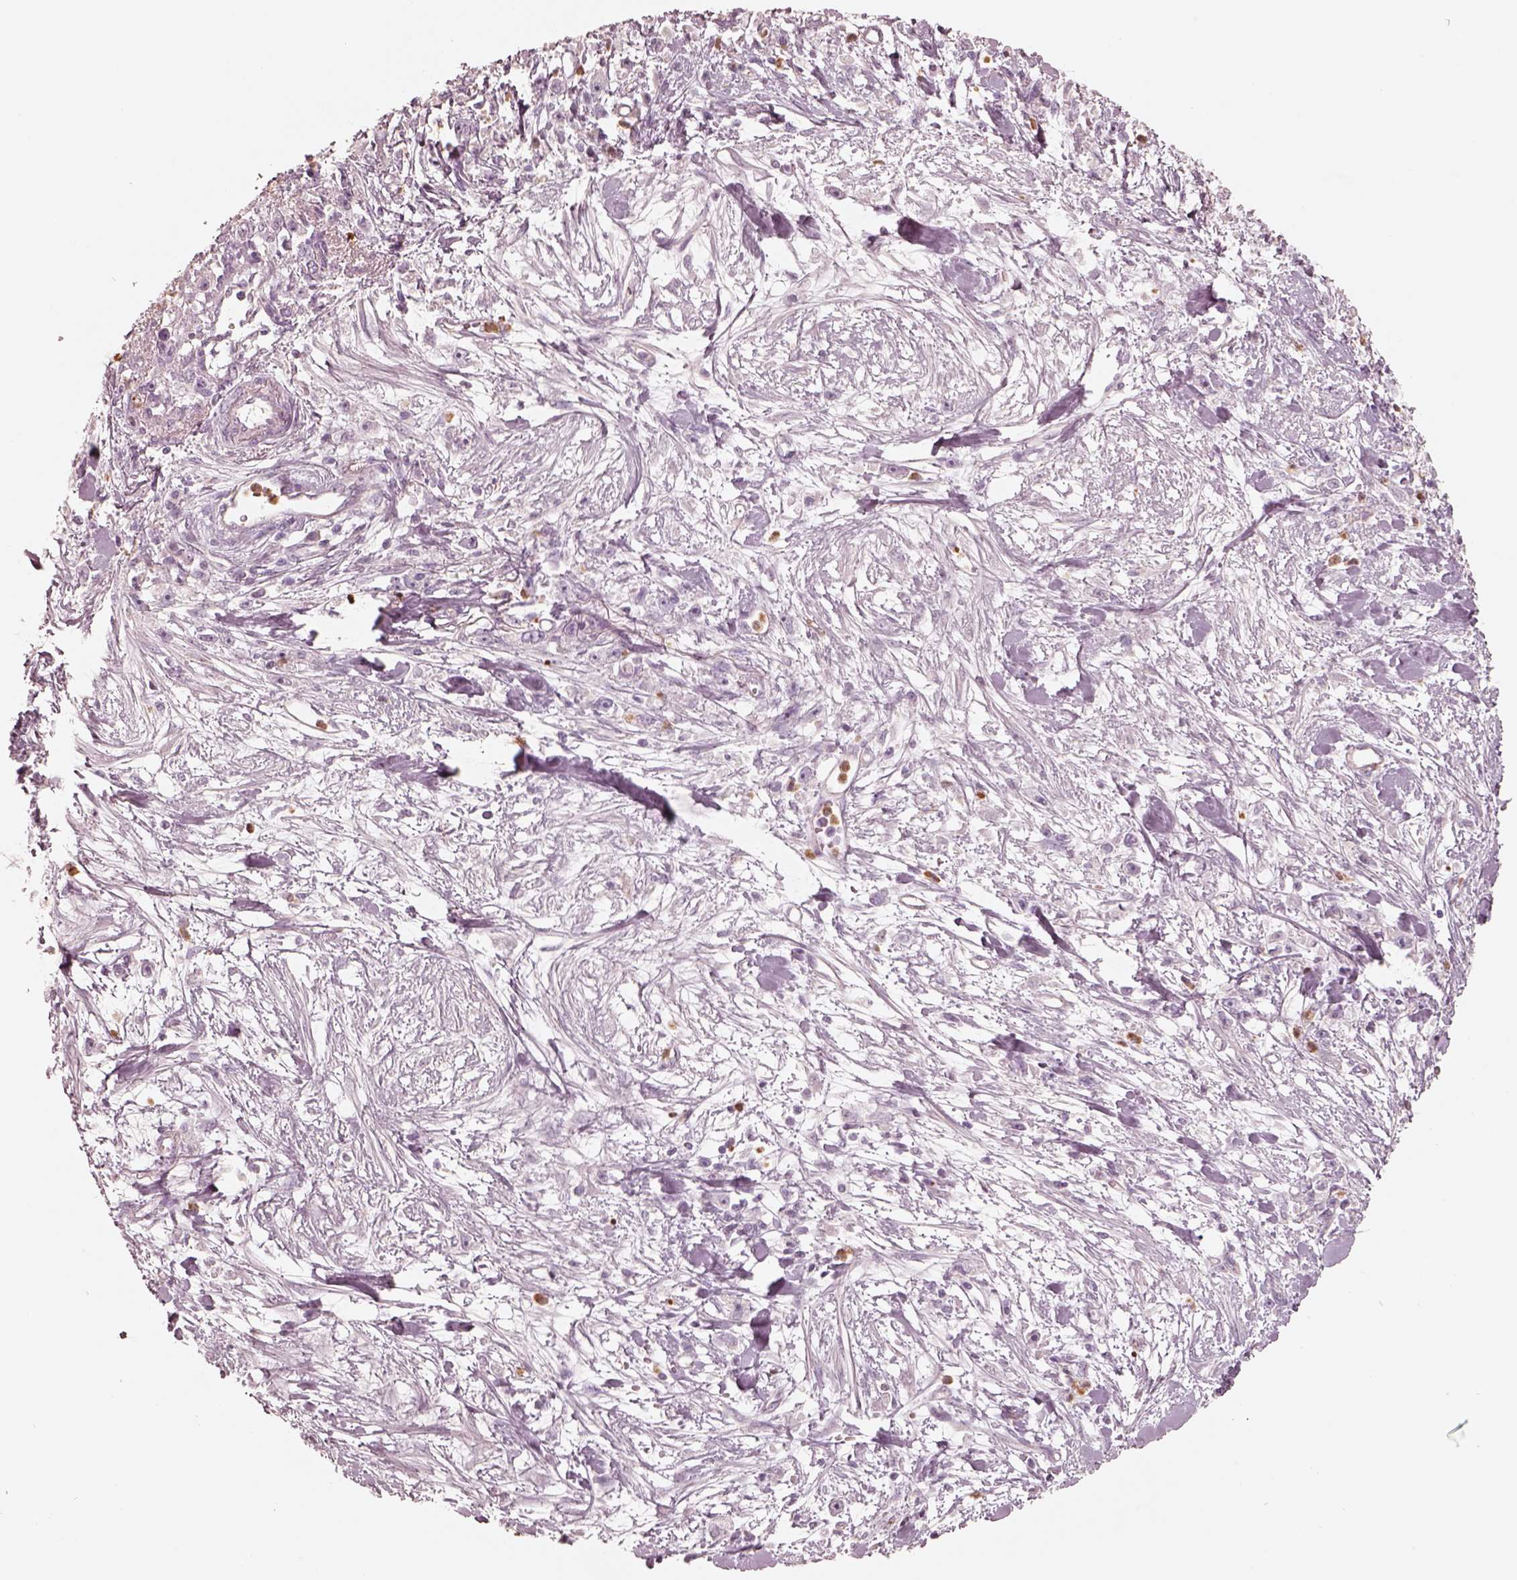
{"staining": {"intensity": "negative", "quantity": "none", "location": "none"}, "tissue": "stomach cancer", "cell_type": "Tumor cells", "image_type": "cancer", "snomed": [{"axis": "morphology", "description": "Adenocarcinoma, NOS"}, {"axis": "topography", "description": "Stomach"}], "caption": "Immunohistochemistry micrograph of neoplastic tissue: human stomach adenocarcinoma stained with DAB demonstrates no significant protein expression in tumor cells.", "gene": "GPRIN1", "patient": {"sex": "female", "age": 59}}